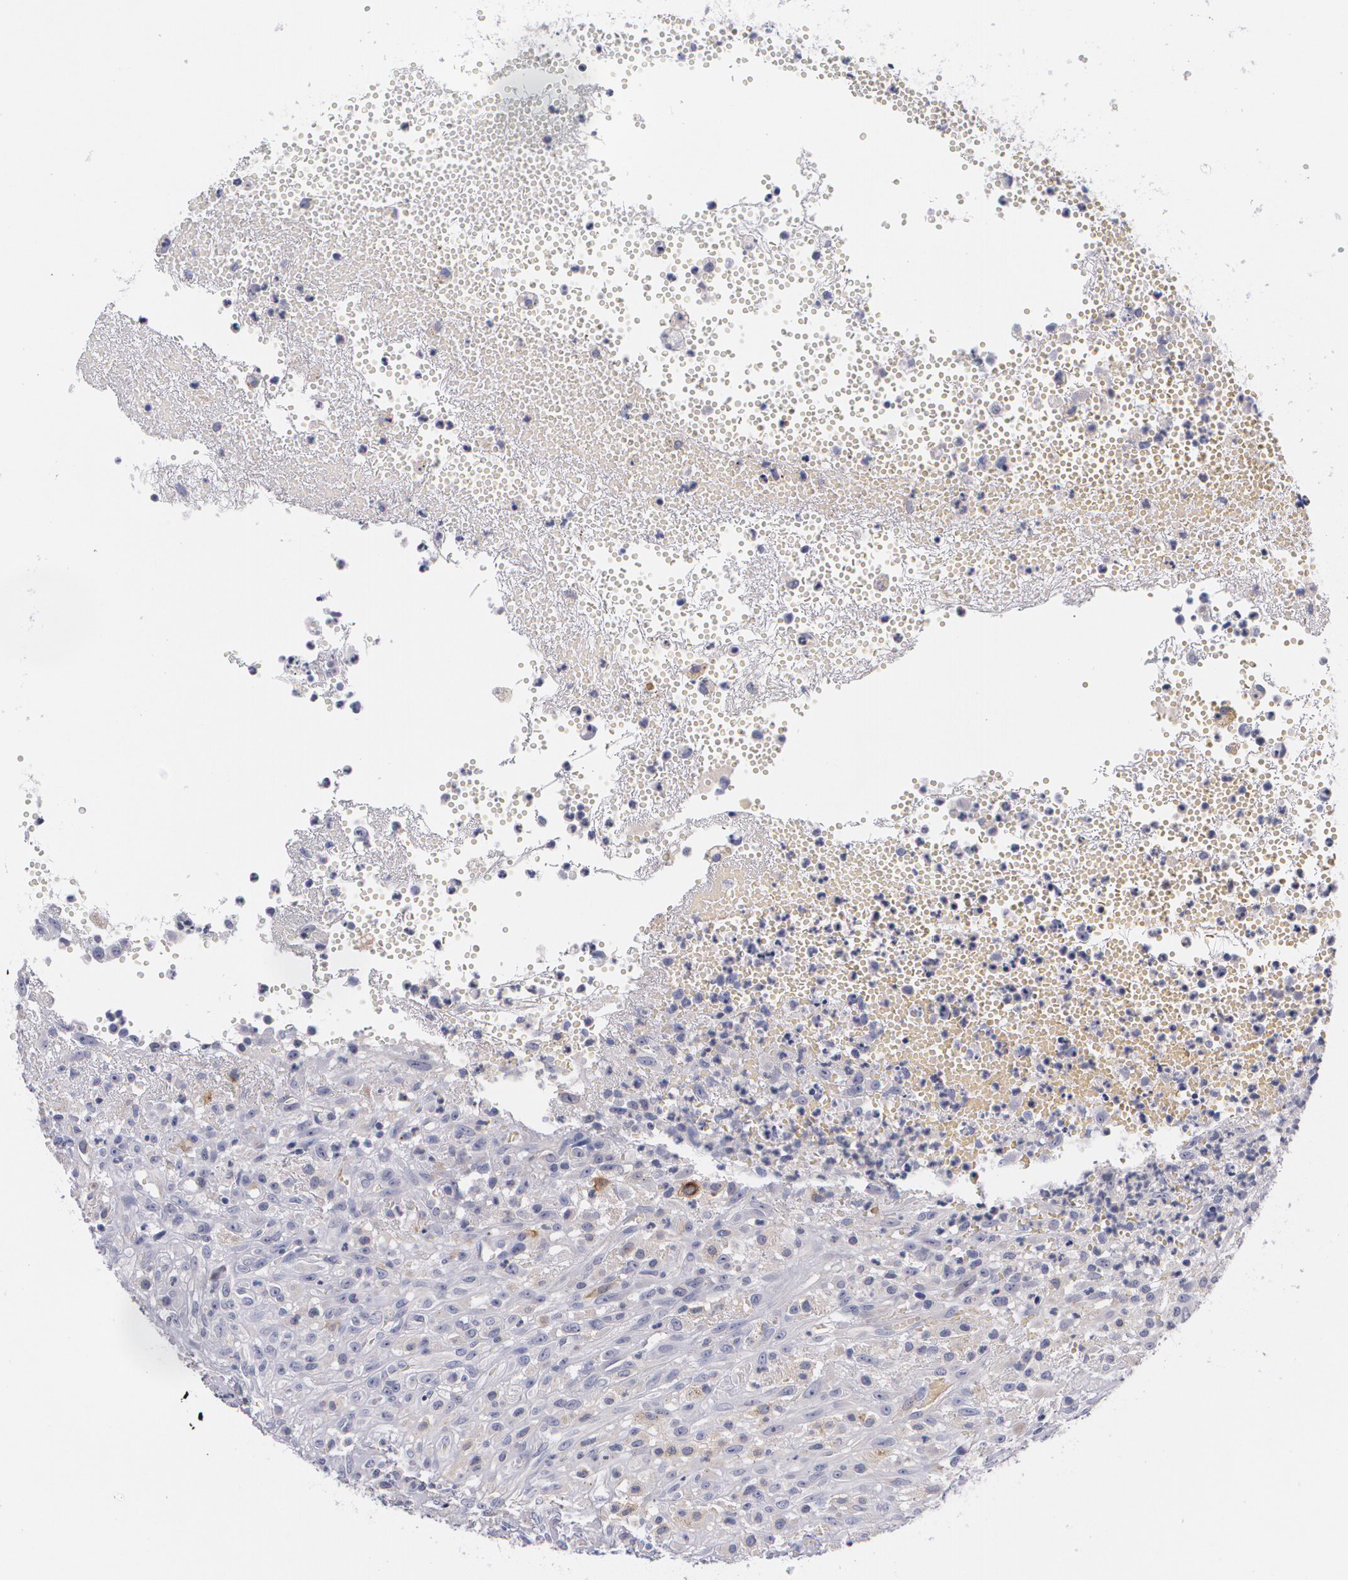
{"staining": {"intensity": "moderate", "quantity": "<25%", "location": "cytoplasmic/membranous"}, "tissue": "glioma", "cell_type": "Tumor cells", "image_type": "cancer", "snomed": [{"axis": "morphology", "description": "Glioma, malignant, High grade"}, {"axis": "topography", "description": "Brain"}], "caption": "This photomicrograph displays glioma stained with IHC to label a protein in brown. The cytoplasmic/membranous of tumor cells show moderate positivity for the protein. Nuclei are counter-stained blue.", "gene": "HMMR", "patient": {"sex": "male", "age": 66}}